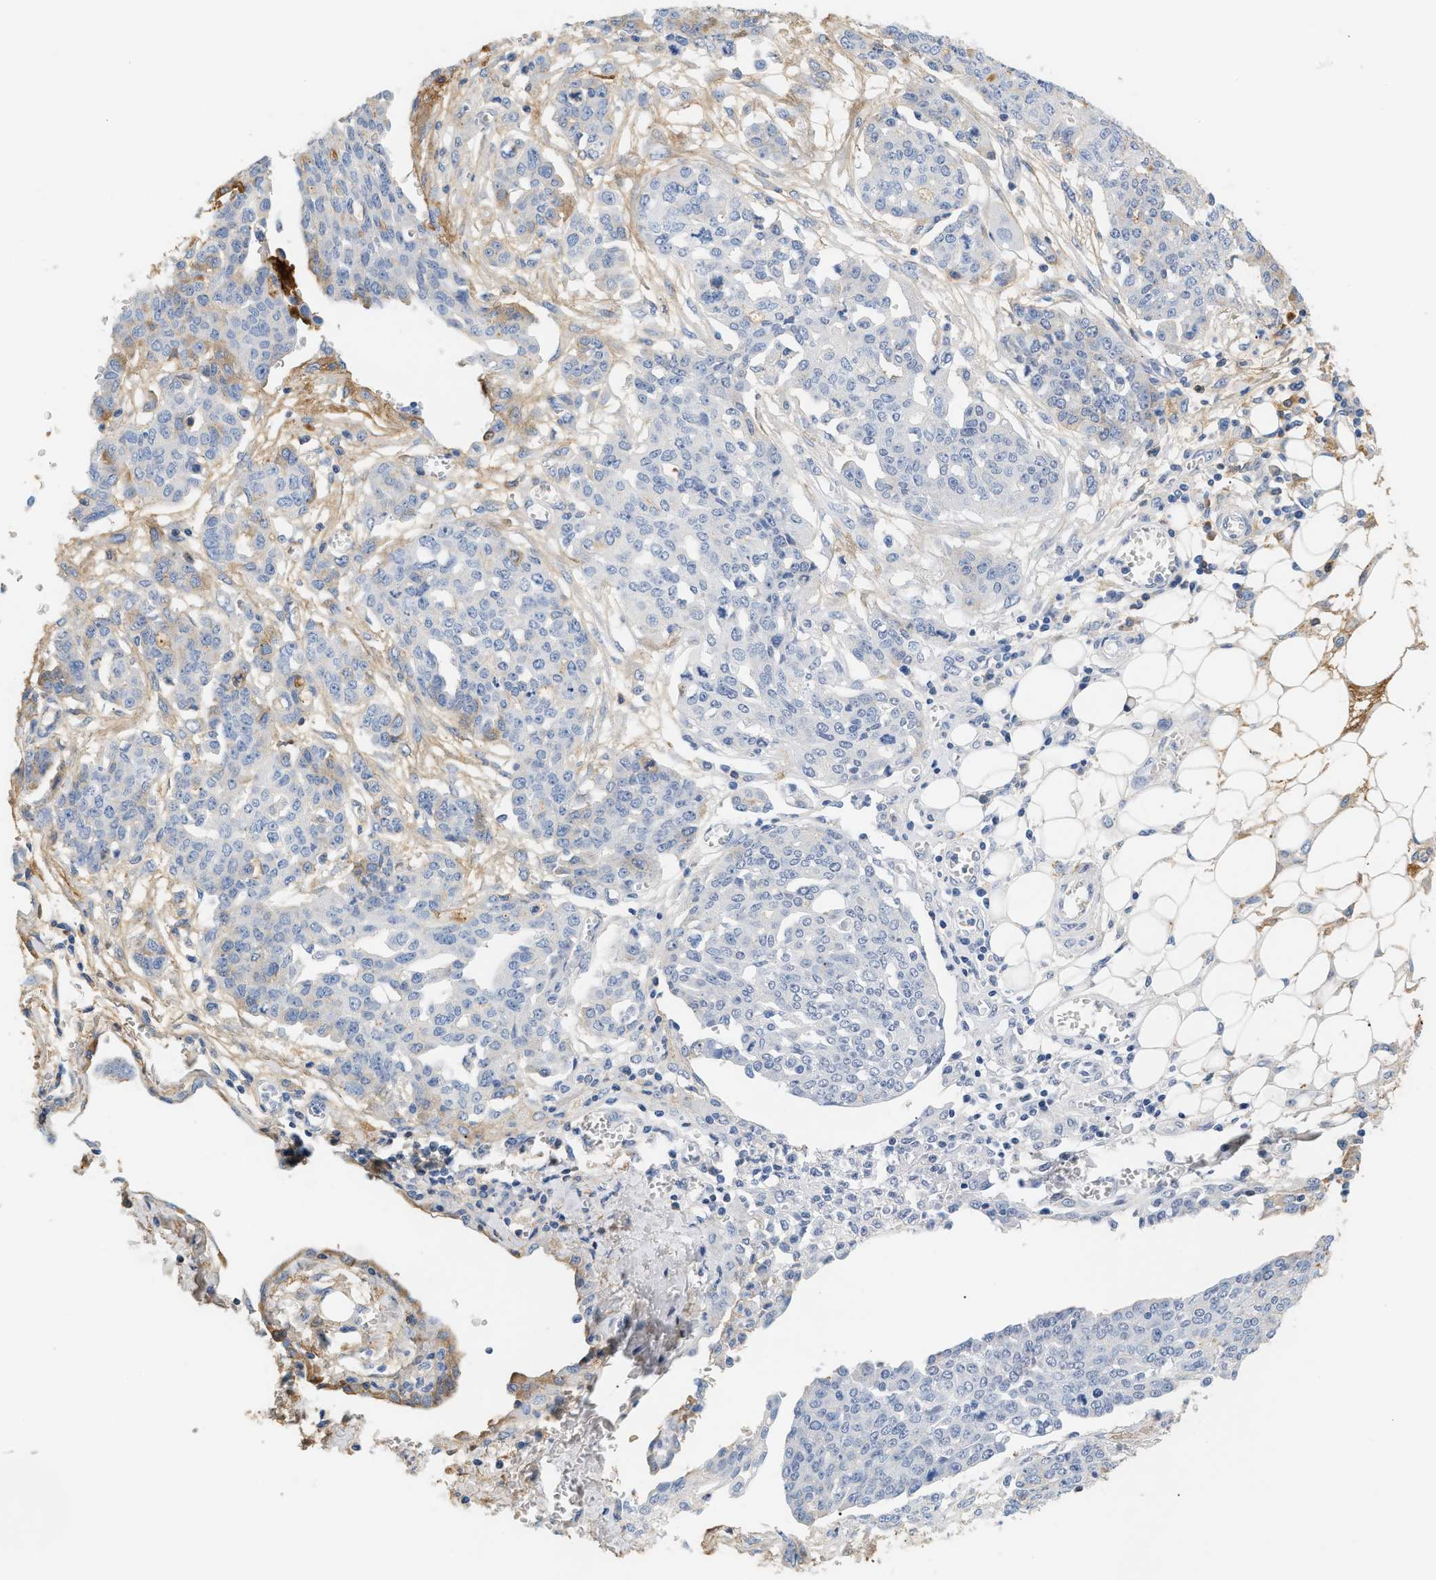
{"staining": {"intensity": "negative", "quantity": "none", "location": "none"}, "tissue": "ovarian cancer", "cell_type": "Tumor cells", "image_type": "cancer", "snomed": [{"axis": "morphology", "description": "Cystadenocarcinoma, serous, NOS"}, {"axis": "topography", "description": "Soft tissue"}, {"axis": "topography", "description": "Ovary"}], "caption": "This is a image of IHC staining of ovarian cancer (serous cystadenocarcinoma), which shows no staining in tumor cells.", "gene": "CFH", "patient": {"sex": "female", "age": 57}}